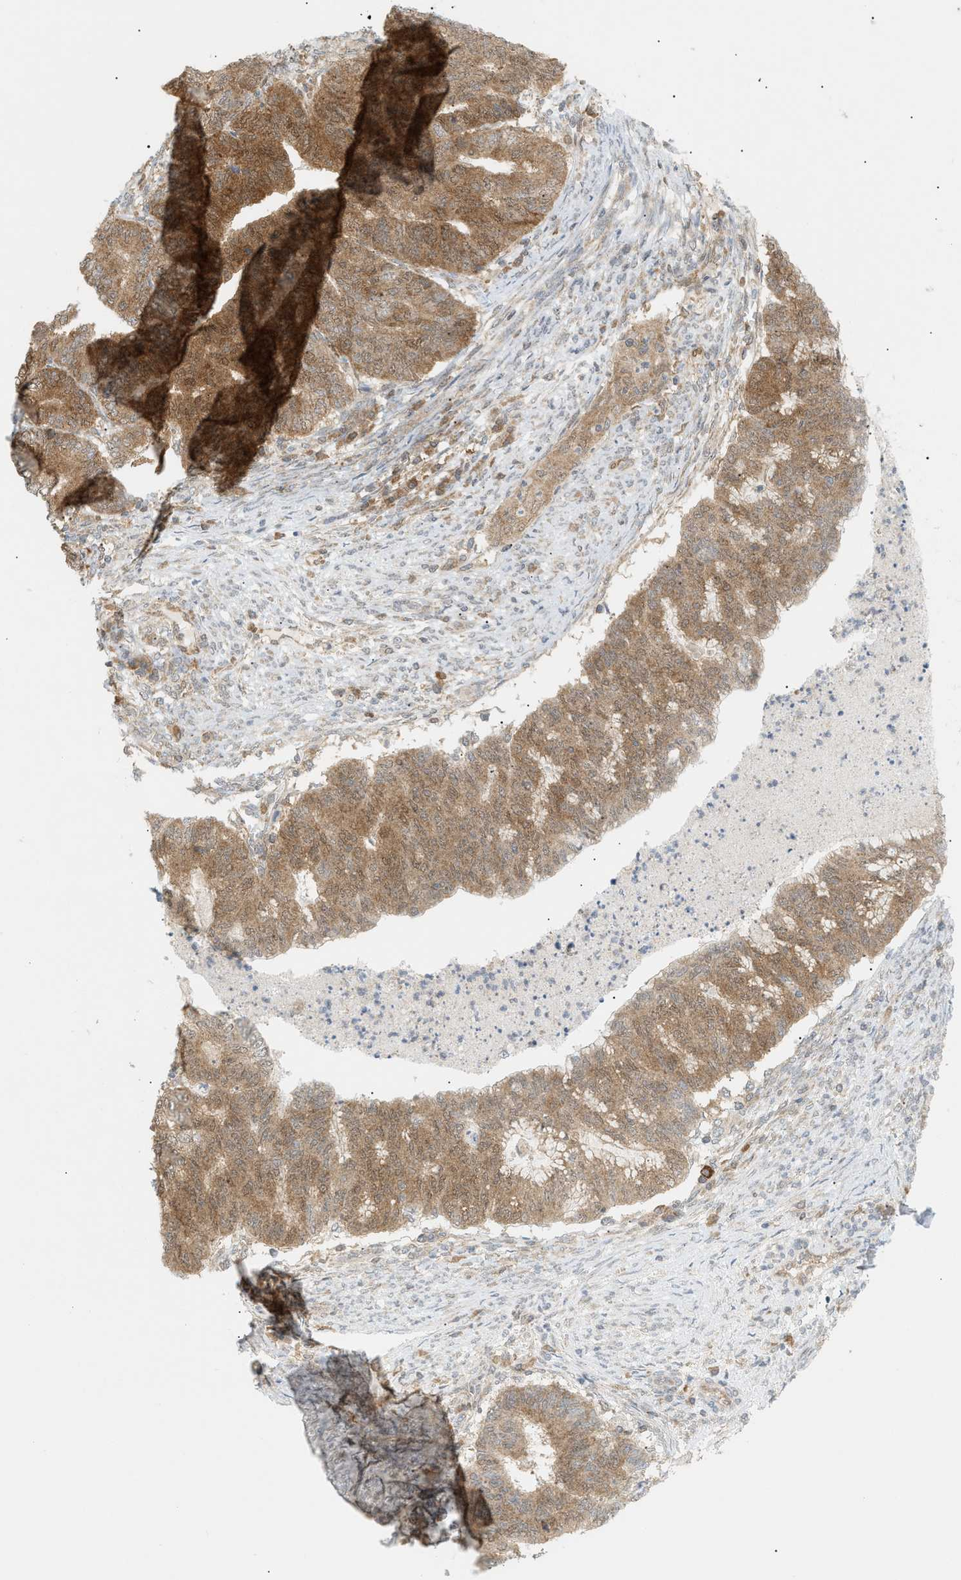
{"staining": {"intensity": "moderate", "quantity": ">75%", "location": "cytoplasmic/membranous"}, "tissue": "endometrial cancer", "cell_type": "Tumor cells", "image_type": "cancer", "snomed": [{"axis": "morphology", "description": "Adenocarcinoma, NOS"}, {"axis": "topography", "description": "Endometrium"}], "caption": "This image shows endometrial cancer stained with IHC to label a protein in brown. The cytoplasmic/membranous of tumor cells show moderate positivity for the protein. Nuclei are counter-stained blue.", "gene": "SHC1", "patient": {"sex": "female", "age": 79}}